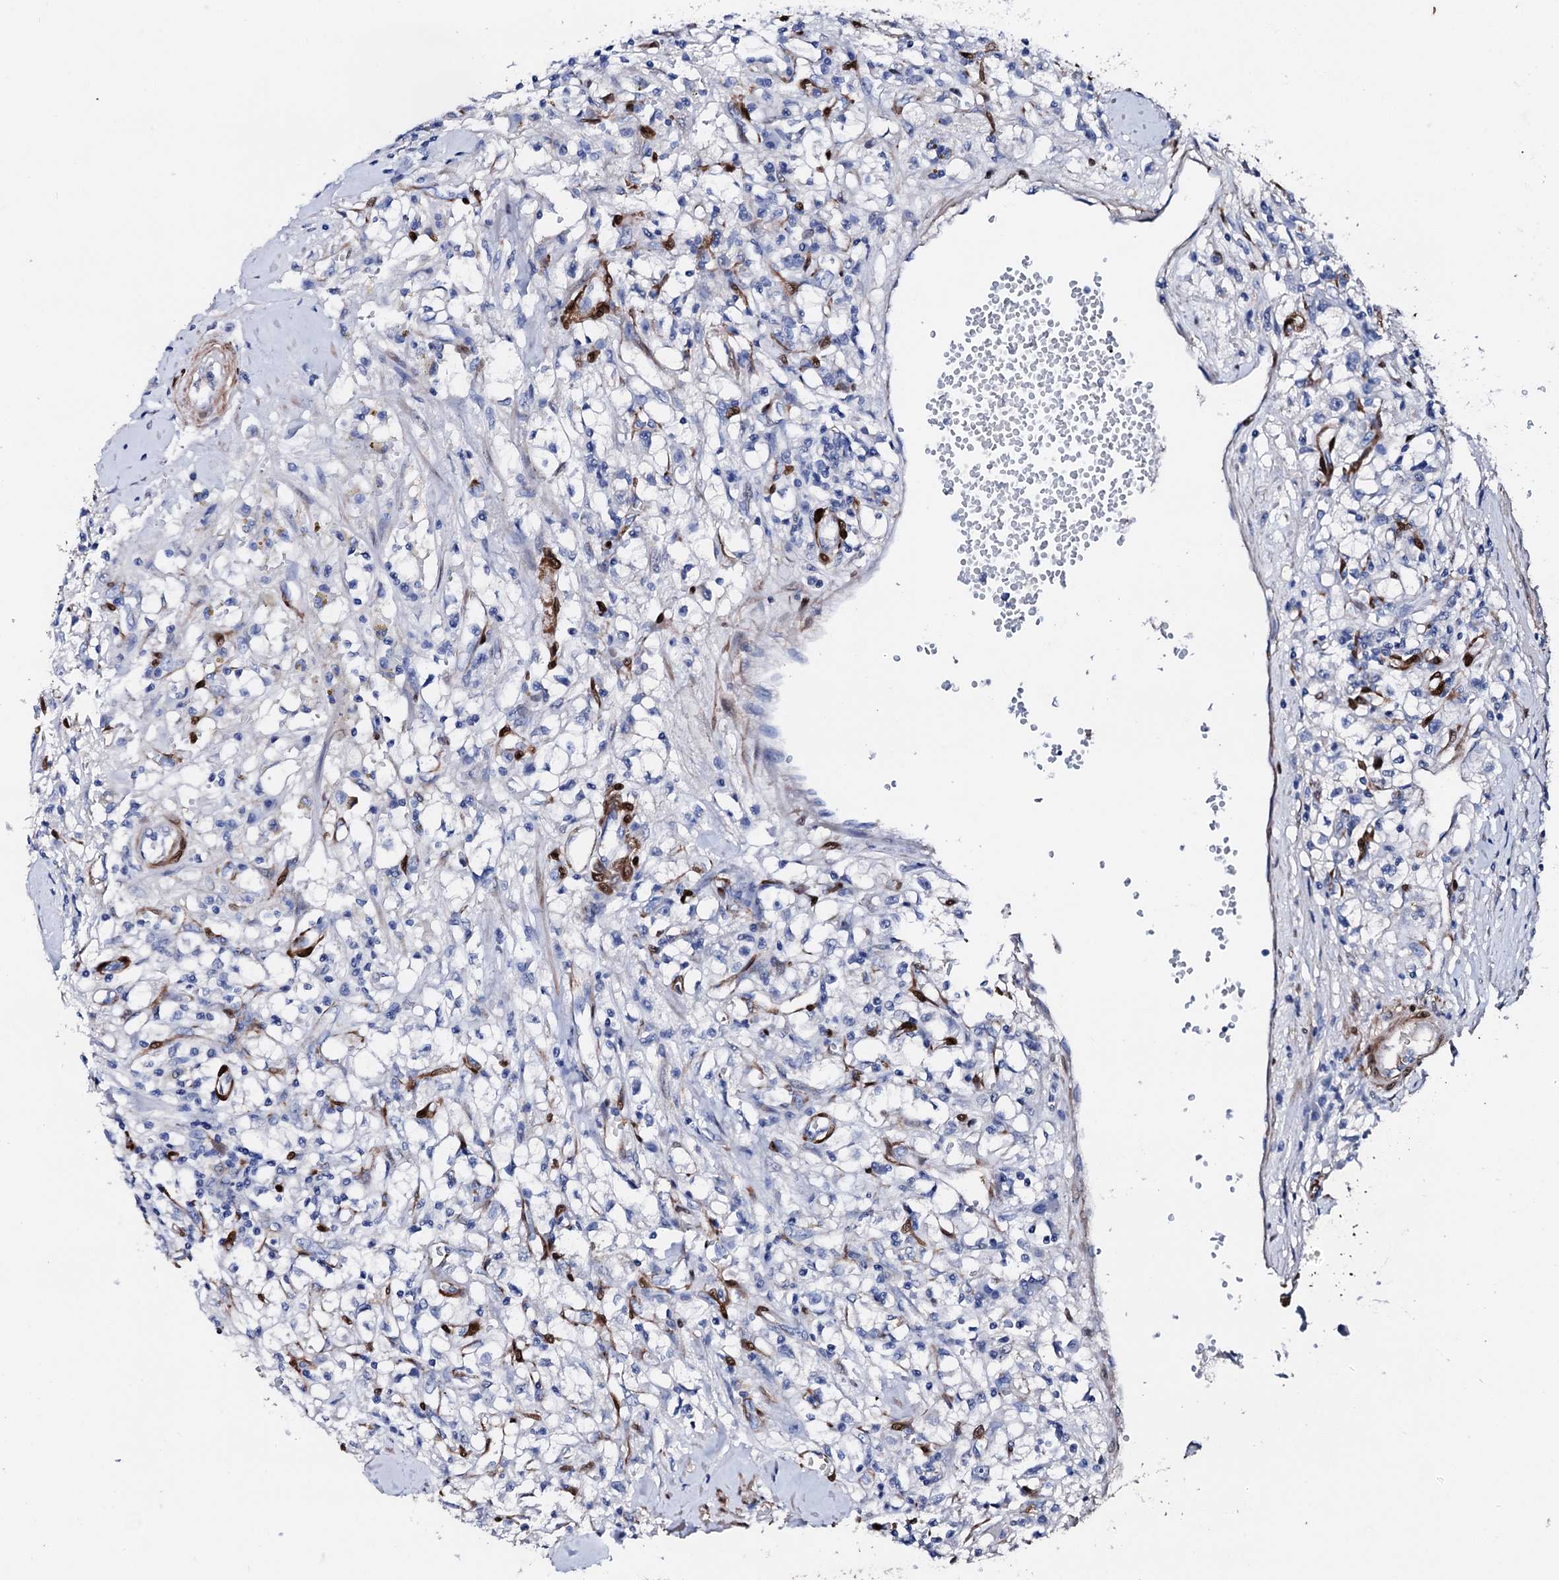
{"staining": {"intensity": "negative", "quantity": "none", "location": "none"}, "tissue": "renal cancer", "cell_type": "Tumor cells", "image_type": "cancer", "snomed": [{"axis": "morphology", "description": "Adenocarcinoma, NOS"}, {"axis": "topography", "description": "Kidney"}], "caption": "Immunohistochemical staining of human renal cancer (adenocarcinoma) shows no significant expression in tumor cells.", "gene": "NRIP2", "patient": {"sex": "male", "age": 56}}